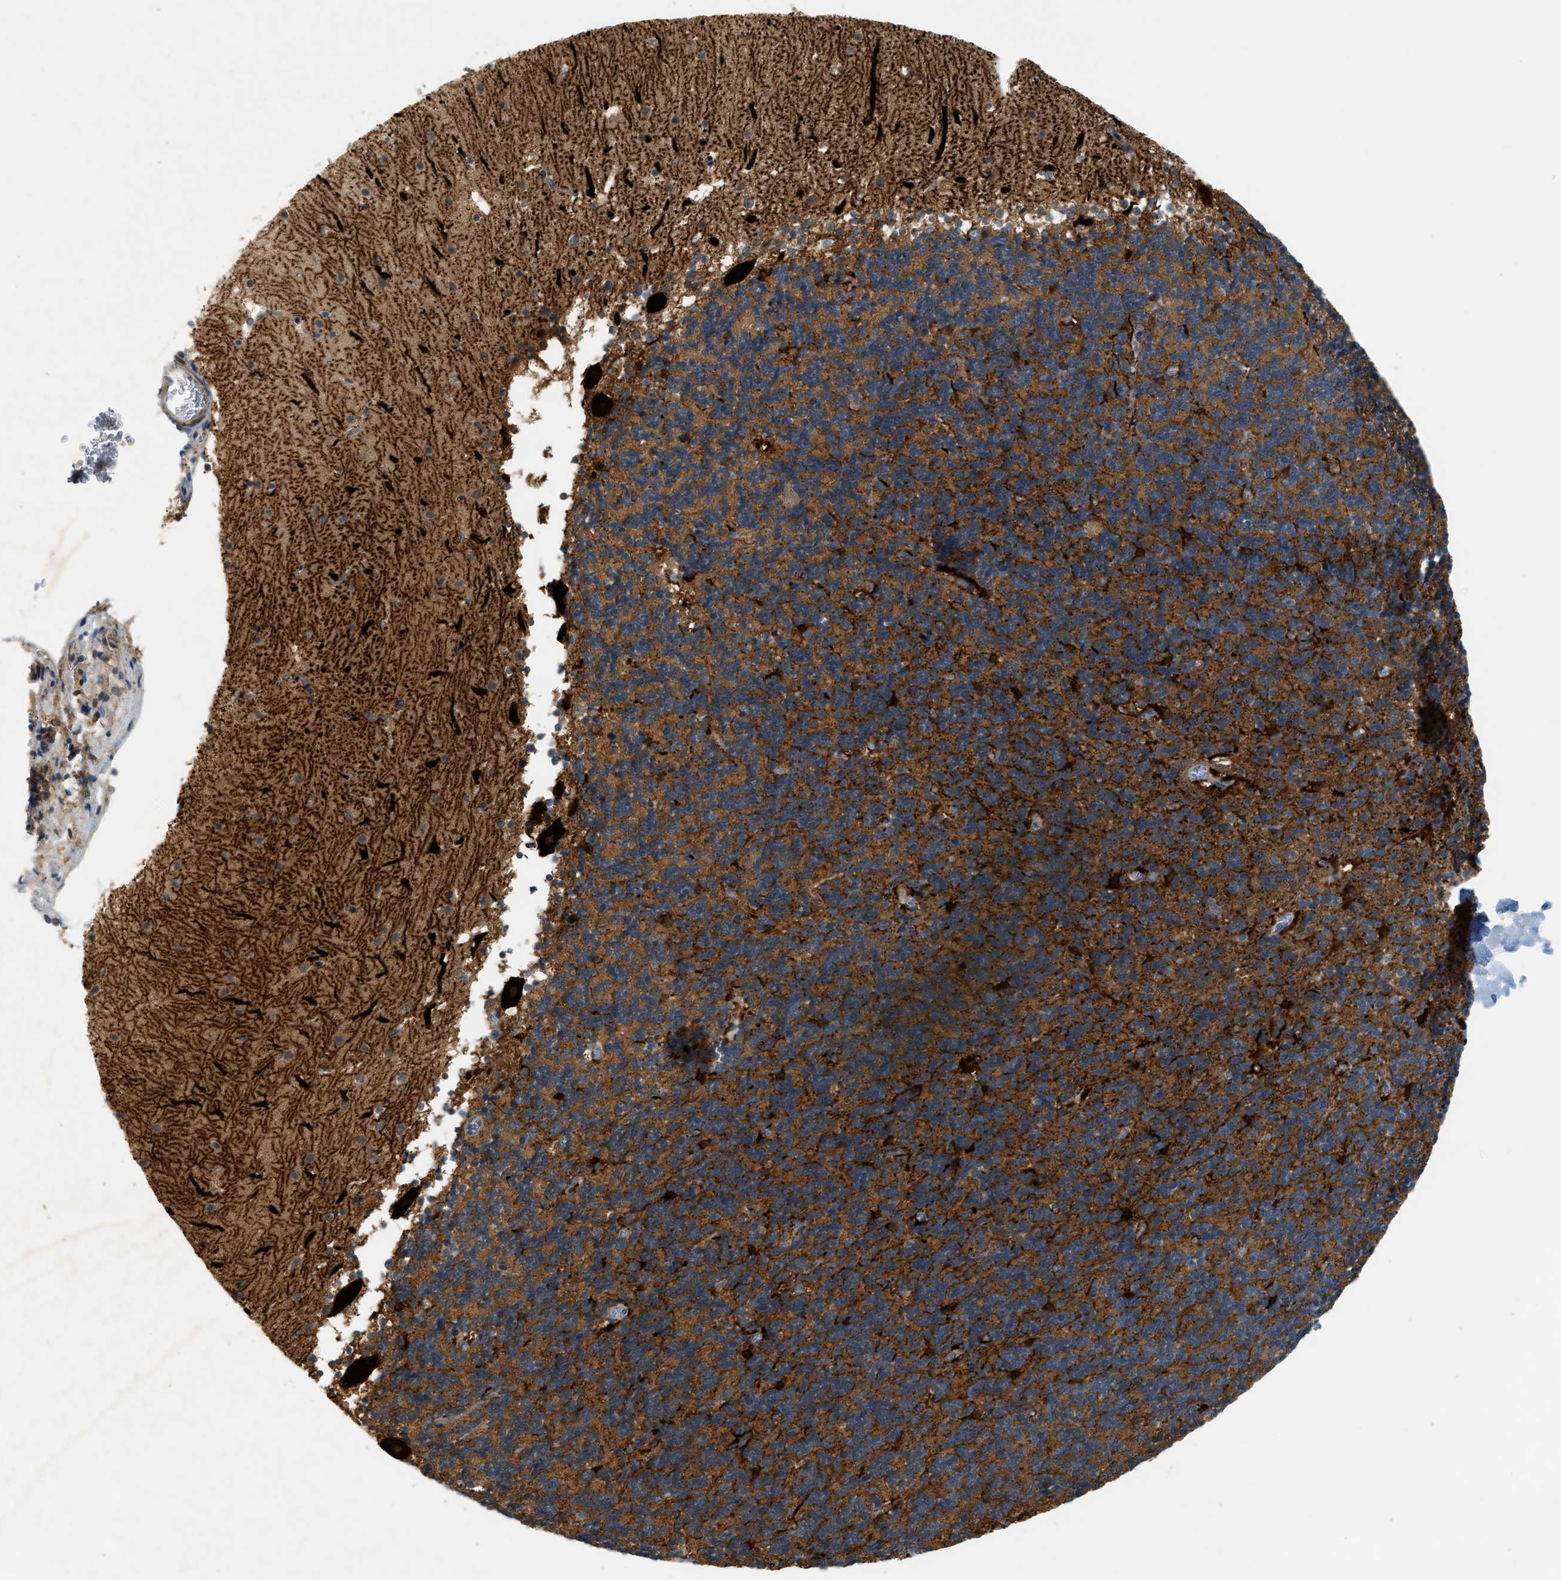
{"staining": {"intensity": "moderate", "quantity": ">75%", "location": "cytoplasmic/membranous"}, "tissue": "cerebellum", "cell_type": "Cells in granular layer", "image_type": "normal", "snomed": [{"axis": "morphology", "description": "Normal tissue, NOS"}, {"axis": "topography", "description": "Cerebellum"}], "caption": "Protein expression analysis of normal human cerebellum reveals moderate cytoplasmic/membranous expression in about >75% of cells in granular layer.", "gene": "PDCL3", "patient": {"sex": "male", "age": 45}}